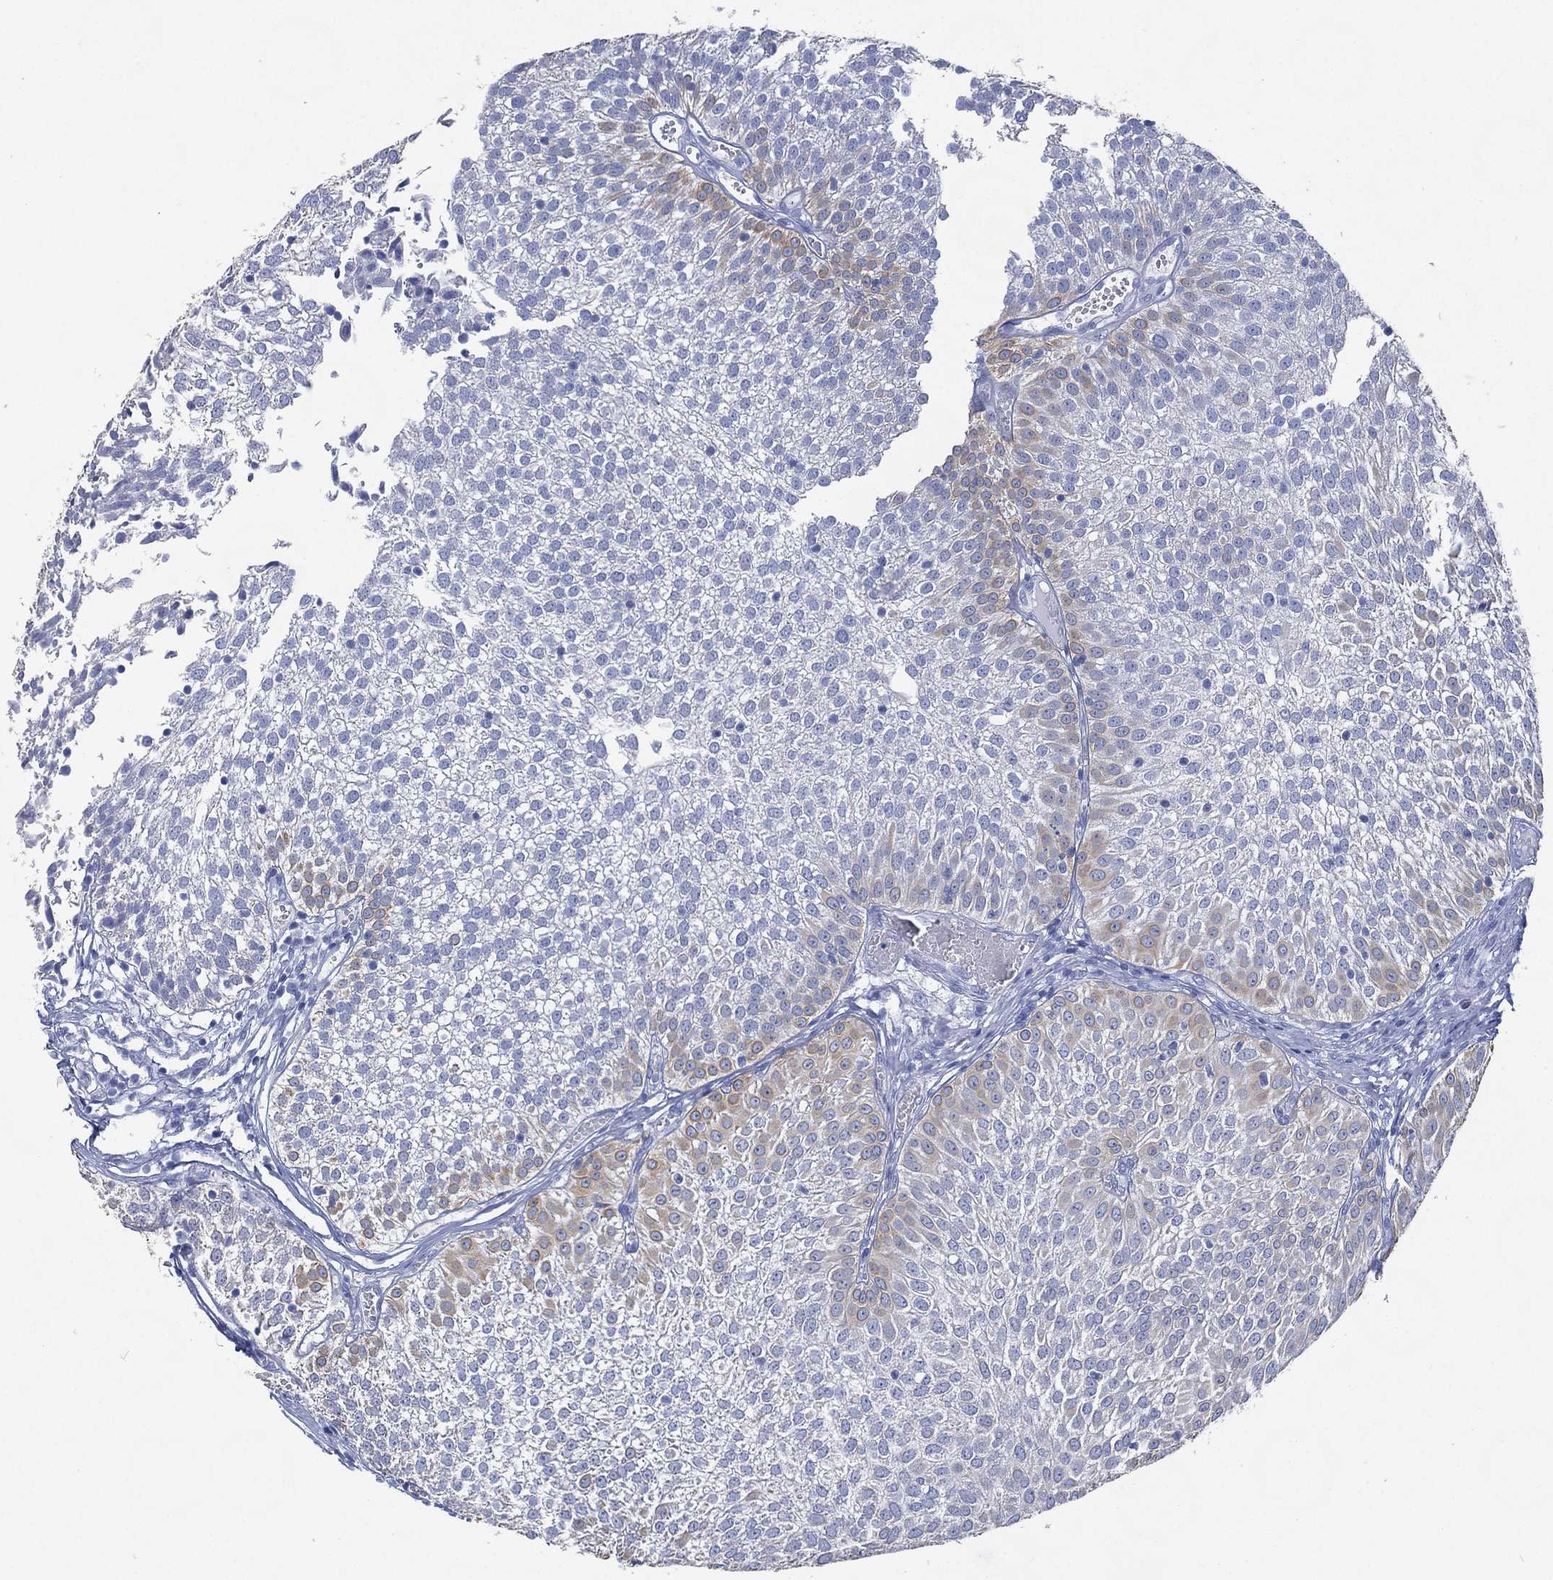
{"staining": {"intensity": "moderate", "quantity": "<25%", "location": "cytoplasmic/membranous"}, "tissue": "urothelial cancer", "cell_type": "Tumor cells", "image_type": "cancer", "snomed": [{"axis": "morphology", "description": "Urothelial carcinoma, Low grade"}, {"axis": "topography", "description": "Urinary bladder"}], "caption": "The immunohistochemical stain labels moderate cytoplasmic/membranous expression in tumor cells of urothelial carcinoma (low-grade) tissue.", "gene": "FMO1", "patient": {"sex": "male", "age": 52}}